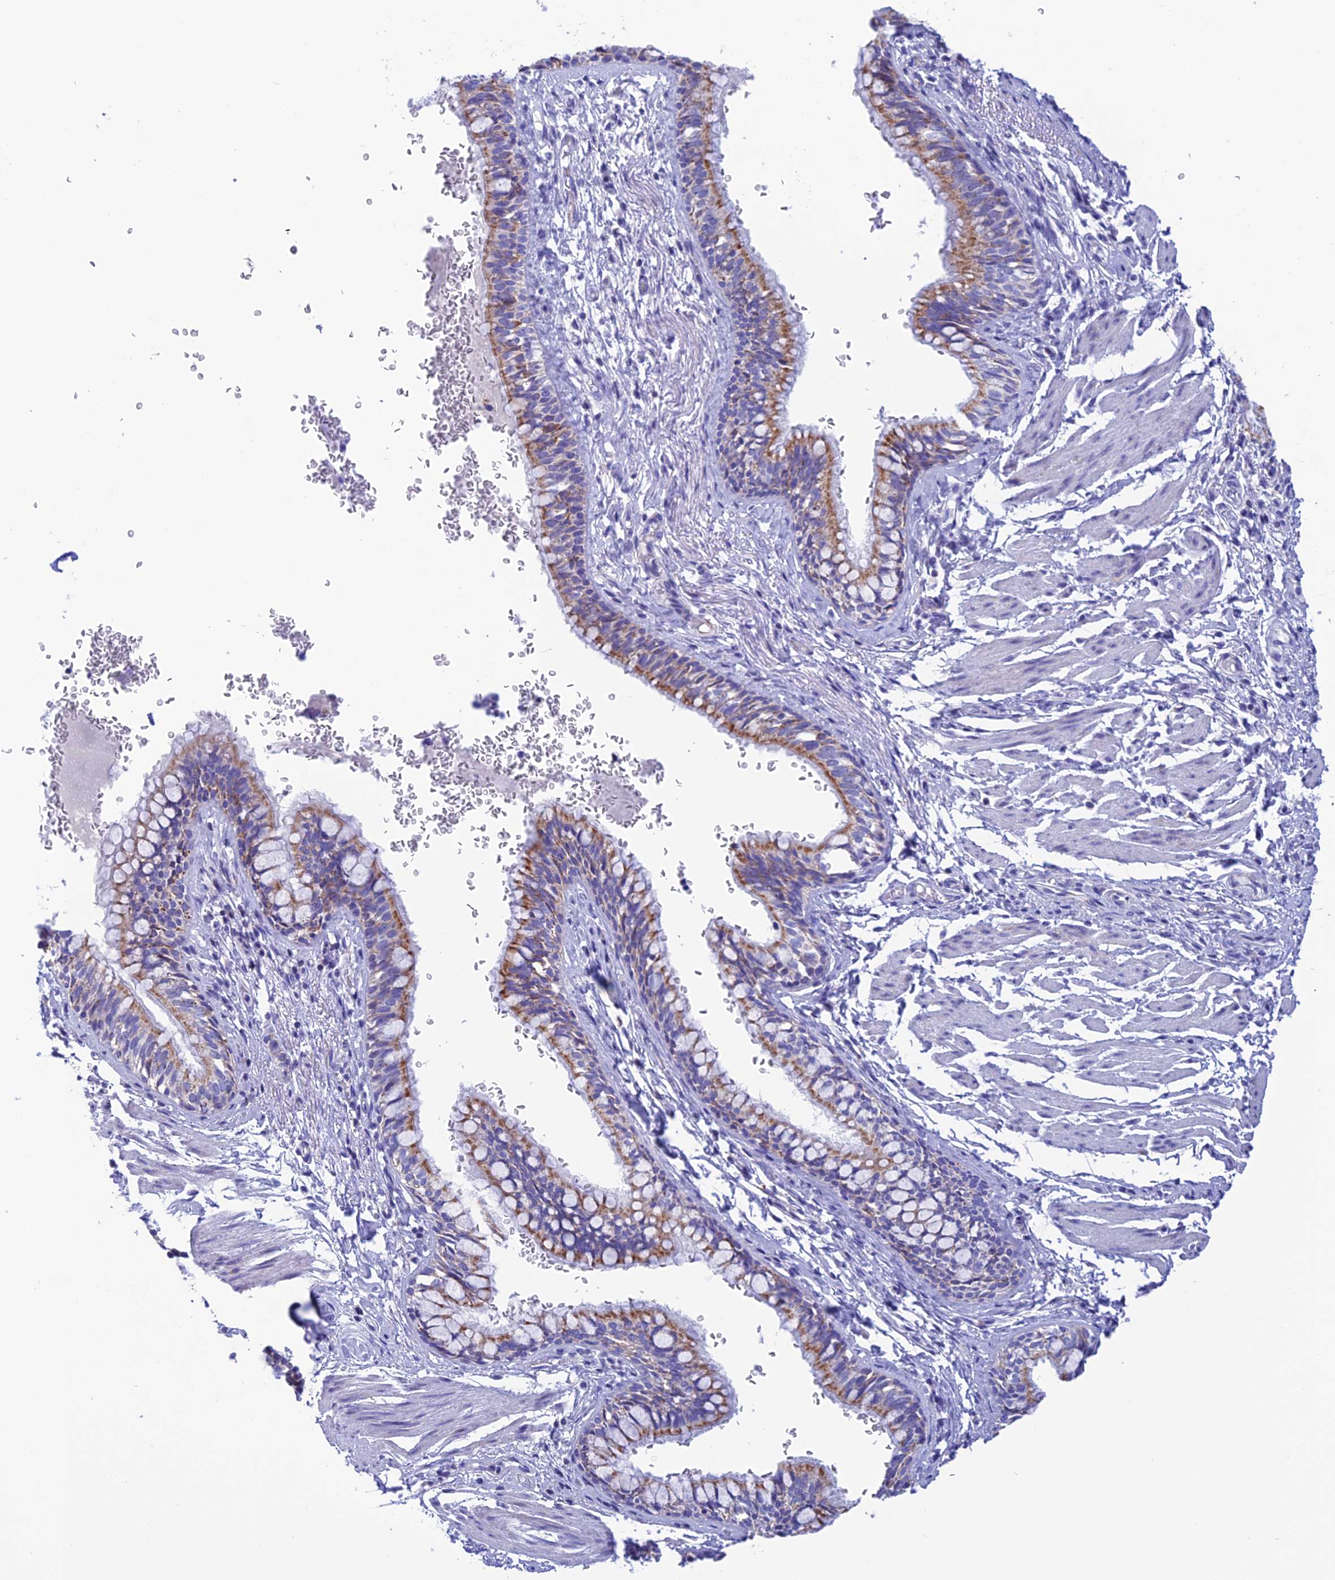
{"staining": {"intensity": "moderate", "quantity": "25%-75%", "location": "cytoplasmic/membranous"}, "tissue": "bronchus", "cell_type": "Respiratory epithelial cells", "image_type": "normal", "snomed": [{"axis": "morphology", "description": "Normal tissue, NOS"}, {"axis": "topography", "description": "Cartilage tissue"}, {"axis": "topography", "description": "Bronchus"}], "caption": "Immunohistochemistry (IHC) image of benign human bronchus stained for a protein (brown), which displays medium levels of moderate cytoplasmic/membranous positivity in about 25%-75% of respiratory epithelial cells.", "gene": "NXPE4", "patient": {"sex": "female", "age": 36}}